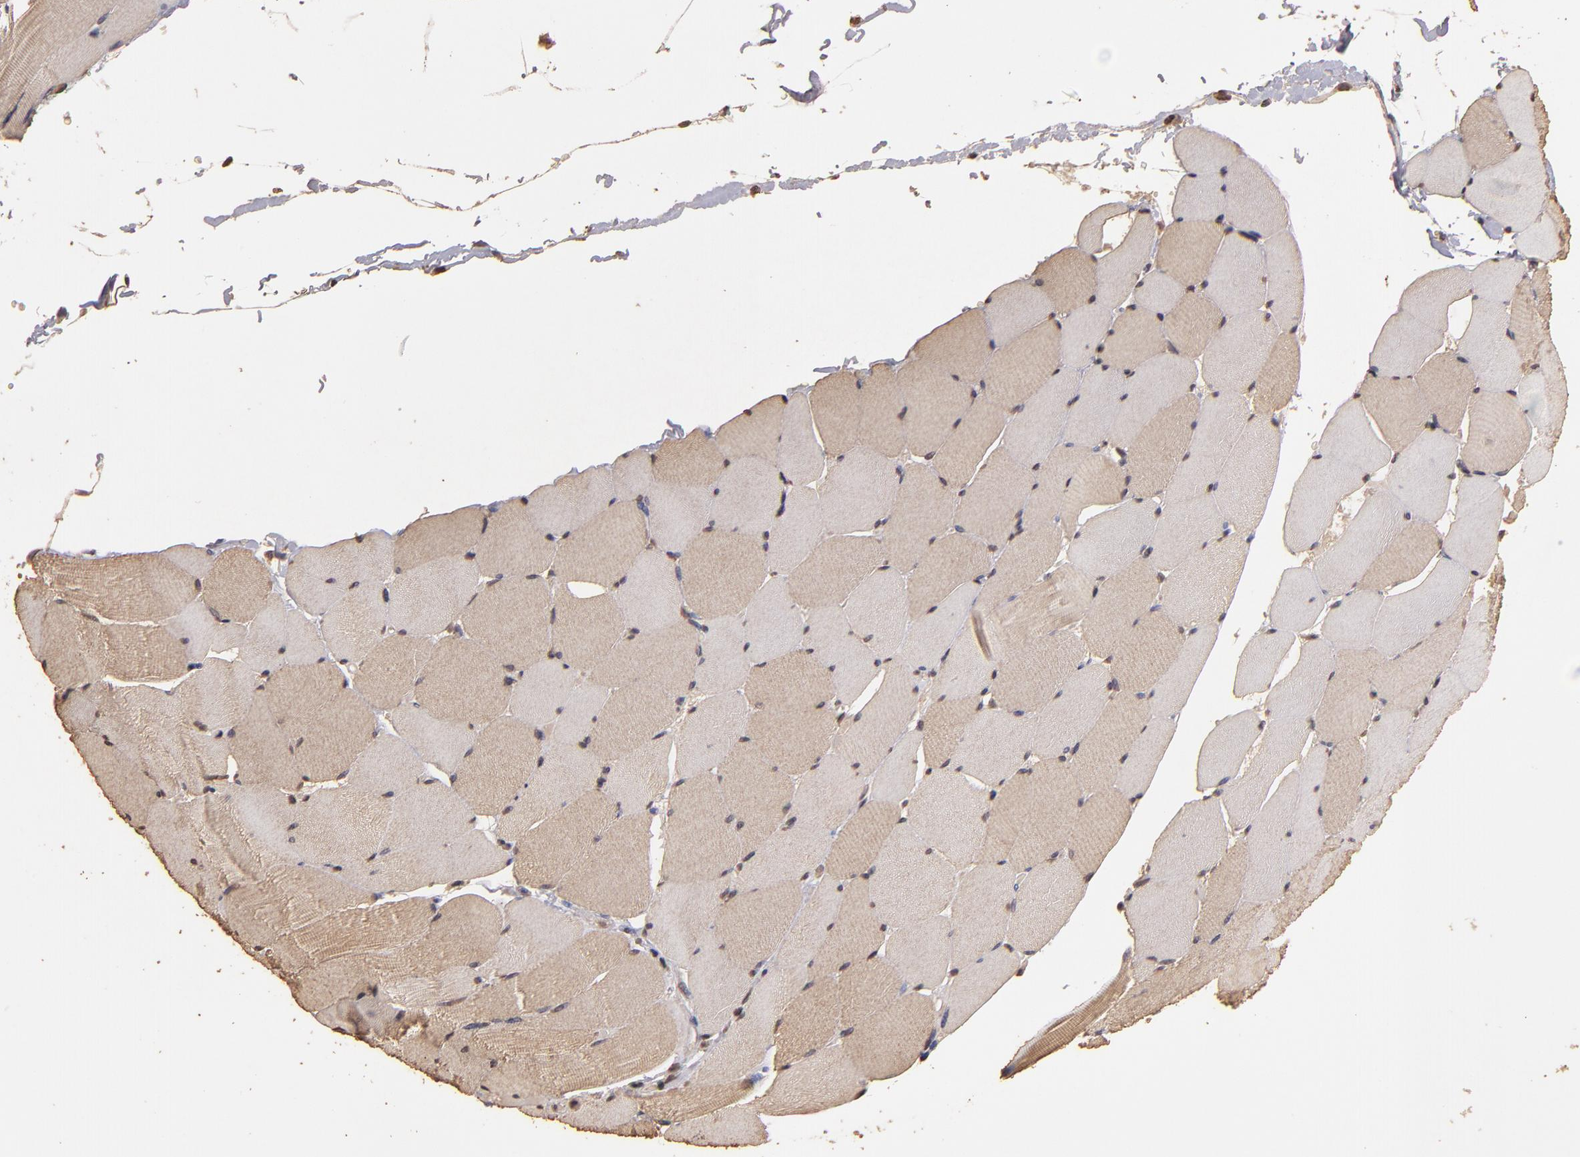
{"staining": {"intensity": "weak", "quantity": "25%-75%", "location": "cytoplasmic/membranous"}, "tissue": "skeletal muscle", "cell_type": "Myocytes", "image_type": "normal", "snomed": [{"axis": "morphology", "description": "Normal tissue, NOS"}, {"axis": "topography", "description": "Skeletal muscle"}], "caption": "Brown immunohistochemical staining in unremarkable human skeletal muscle demonstrates weak cytoplasmic/membranous expression in approximately 25%-75% of myocytes.", "gene": "OPHN1", "patient": {"sex": "male", "age": 62}}